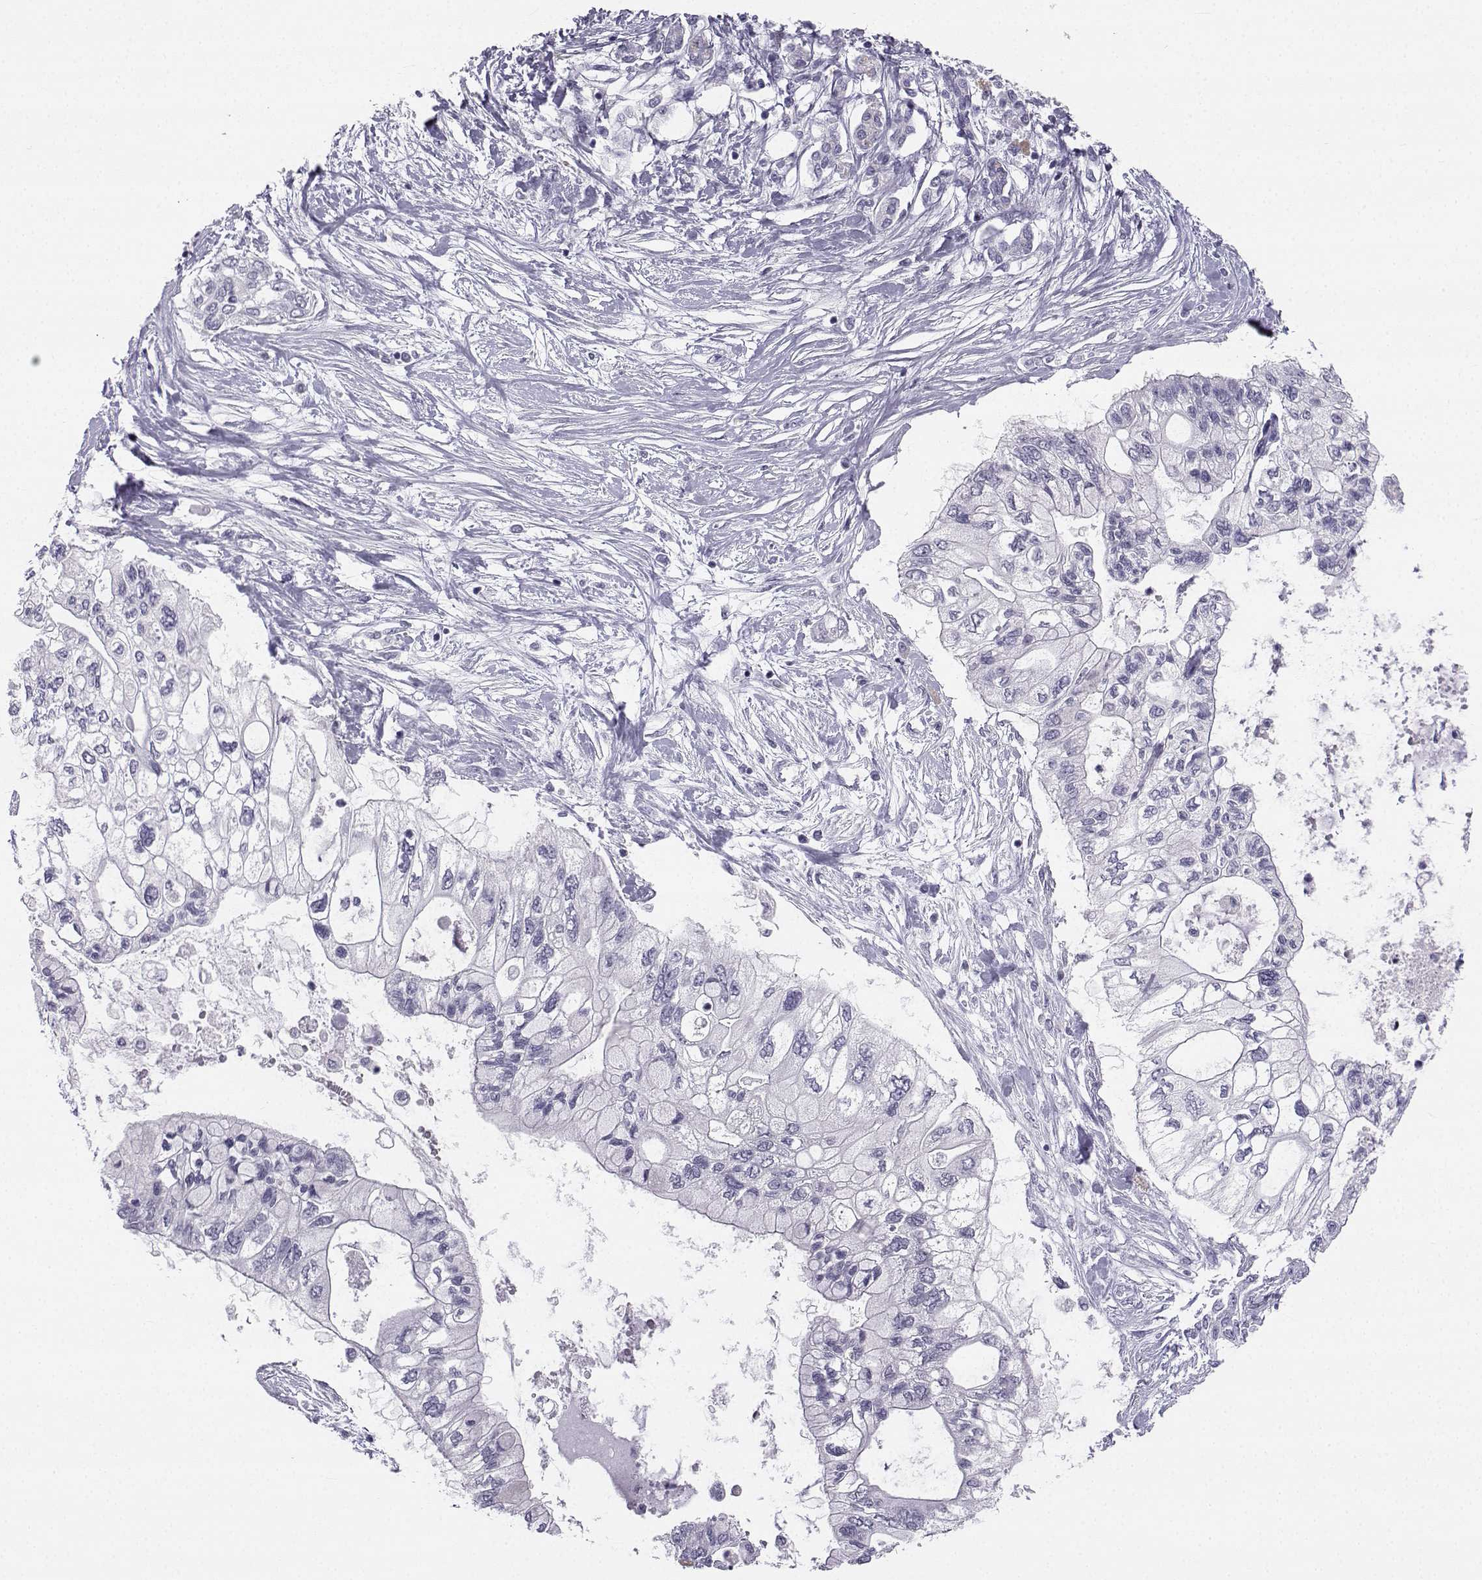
{"staining": {"intensity": "negative", "quantity": "none", "location": "none"}, "tissue": "pancreatic cancer", "cell_type": "Tumor cells", "image_type": "cancer", "snomed": [{"axis": "morphology", "description": "Adenocarcinoma, NOS"}, {"axis": "topography", "description": "Pancreas"}], "caption": "Immunohistochemistry of pancreatic adenocarcinoma exhibits no positivity in tumor cells.", "gene": "SYCE1", "patient": {"sex": "female", "age": 77}}